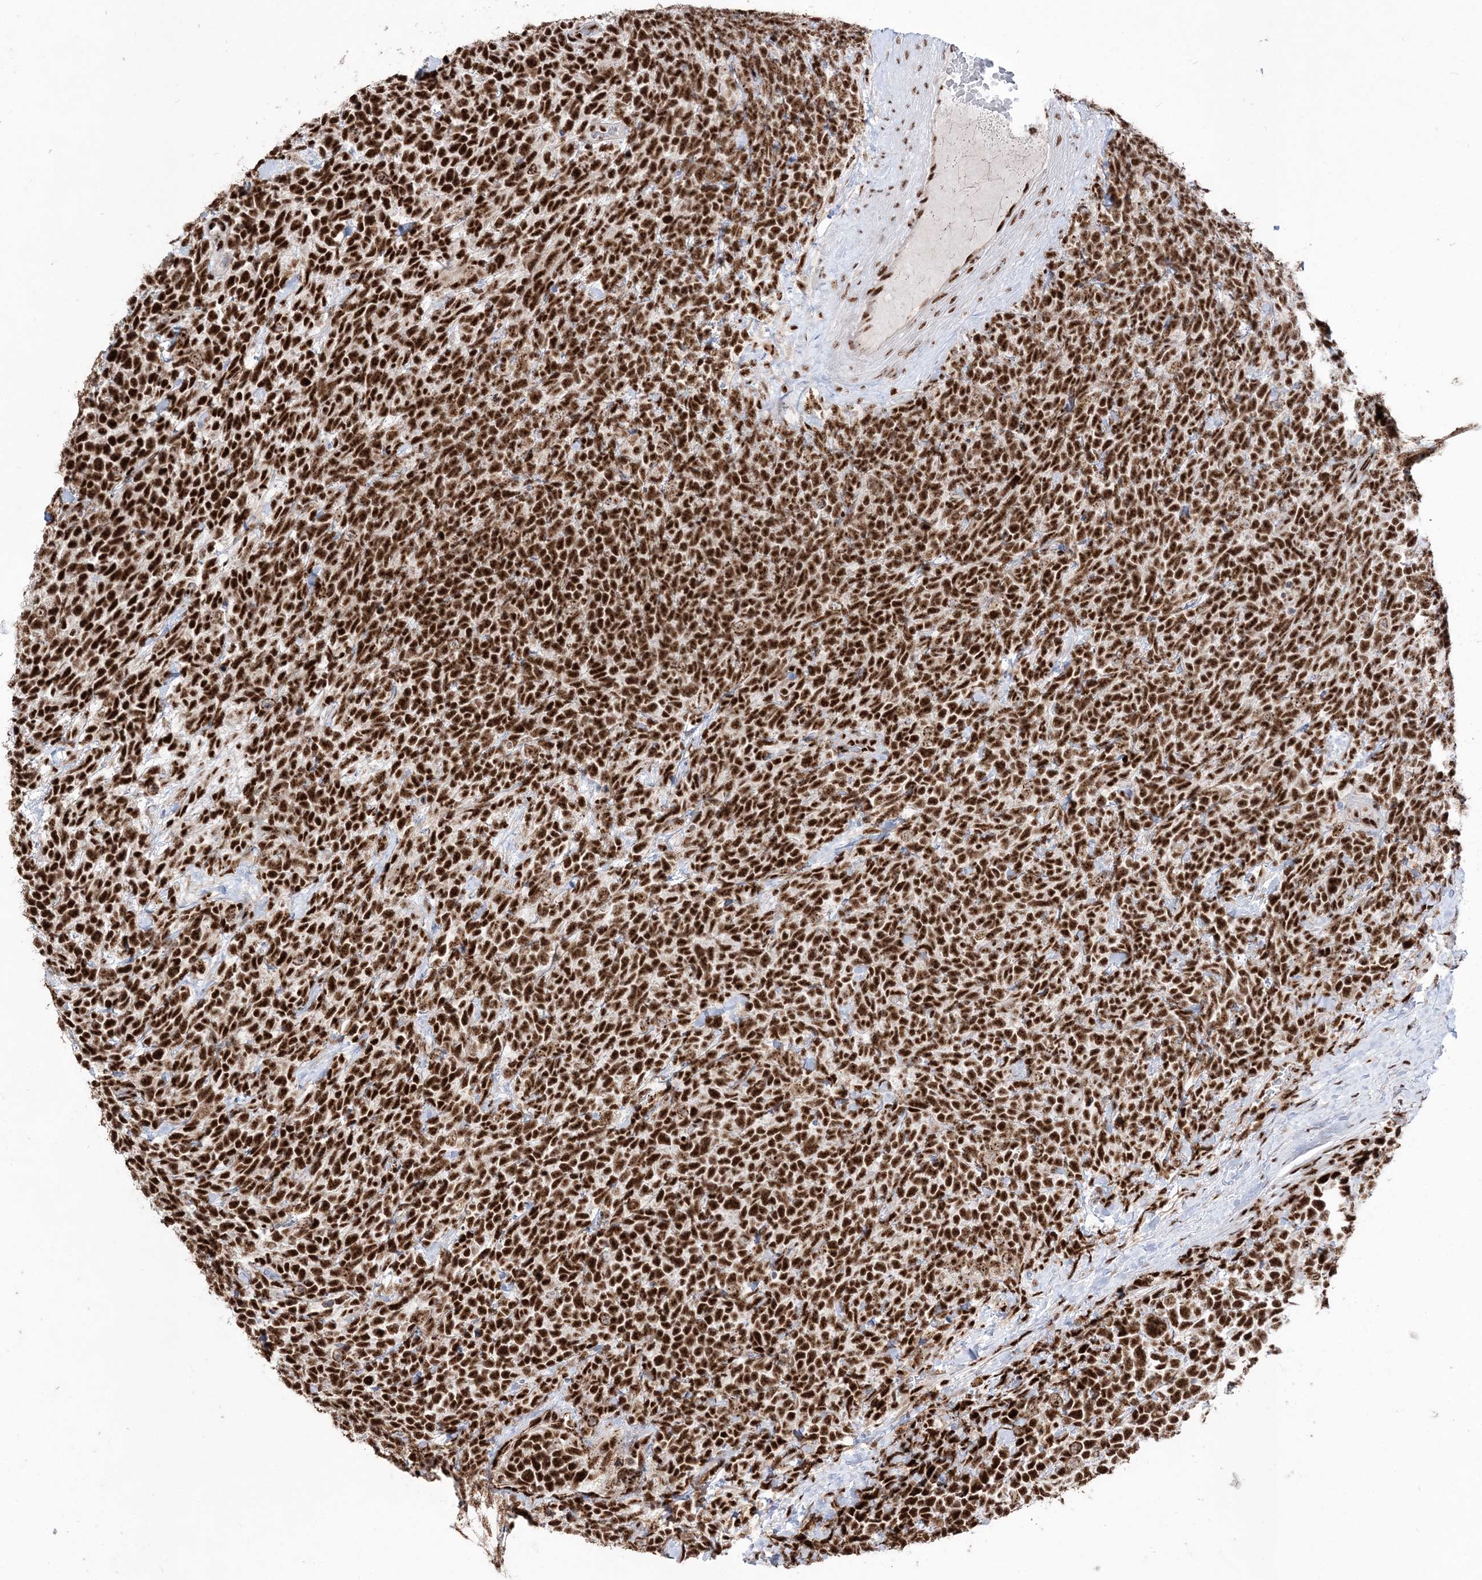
{"staining": {"intensity": "strong", "quantity": ">75%", "location": "nuclear"}, "tissue": "urothelial cancer", "cell_type": "Tumor cells", "image_type": "cancer", "snomed": [{"axis": "morphology", "description": "Urothelial carcinoma, High grade"}, {"axis": "topography", "description": "Urinary bladder"}], "caption": "Approximately >75% of tumor cells in urothelial cancer exhibit strong nuclear protein positivity as visualized by brown immunohistochemical staining.", "gene": "RBM17", "patient": {"sex": "female", "age": 82}}